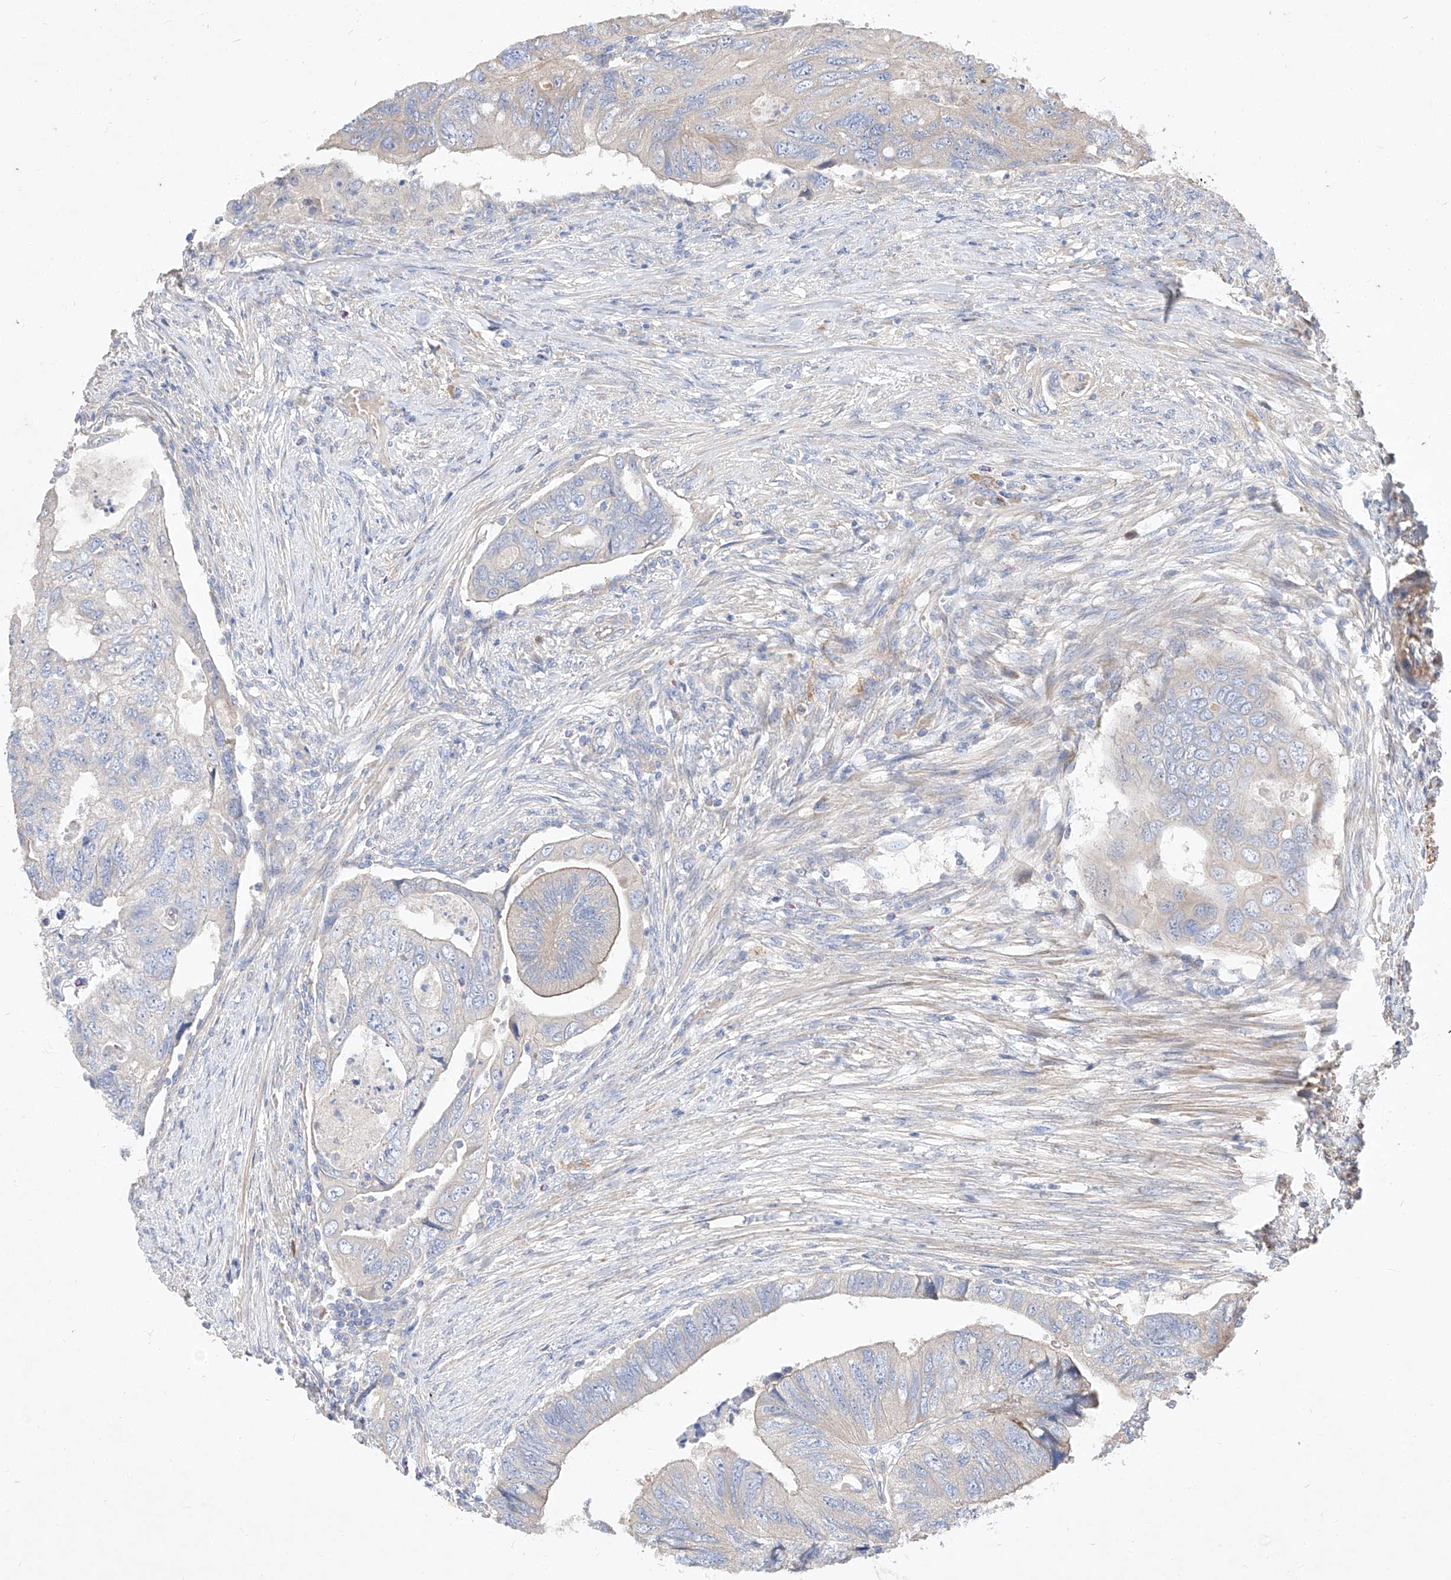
{"staining": {"intensity": "negative", "quantity": "none", "location": "none"}, "tissue": "colorectal cancer", "cell_type": "Tumor cells", "image_type": "cancer", "snomed": [{"axis": "morphology", "description": "Adenocarcinoma, NOS"}, {"axis": "topography", "description": "Rectum"}], "caption": "Adenocarcinoma (colorectal) stained for a protein using immunohistochemistry (IHC) reveals no staining tumor cells.", "gene": "DIRAS3", "patient": {"sex": "male", "age": 63}}